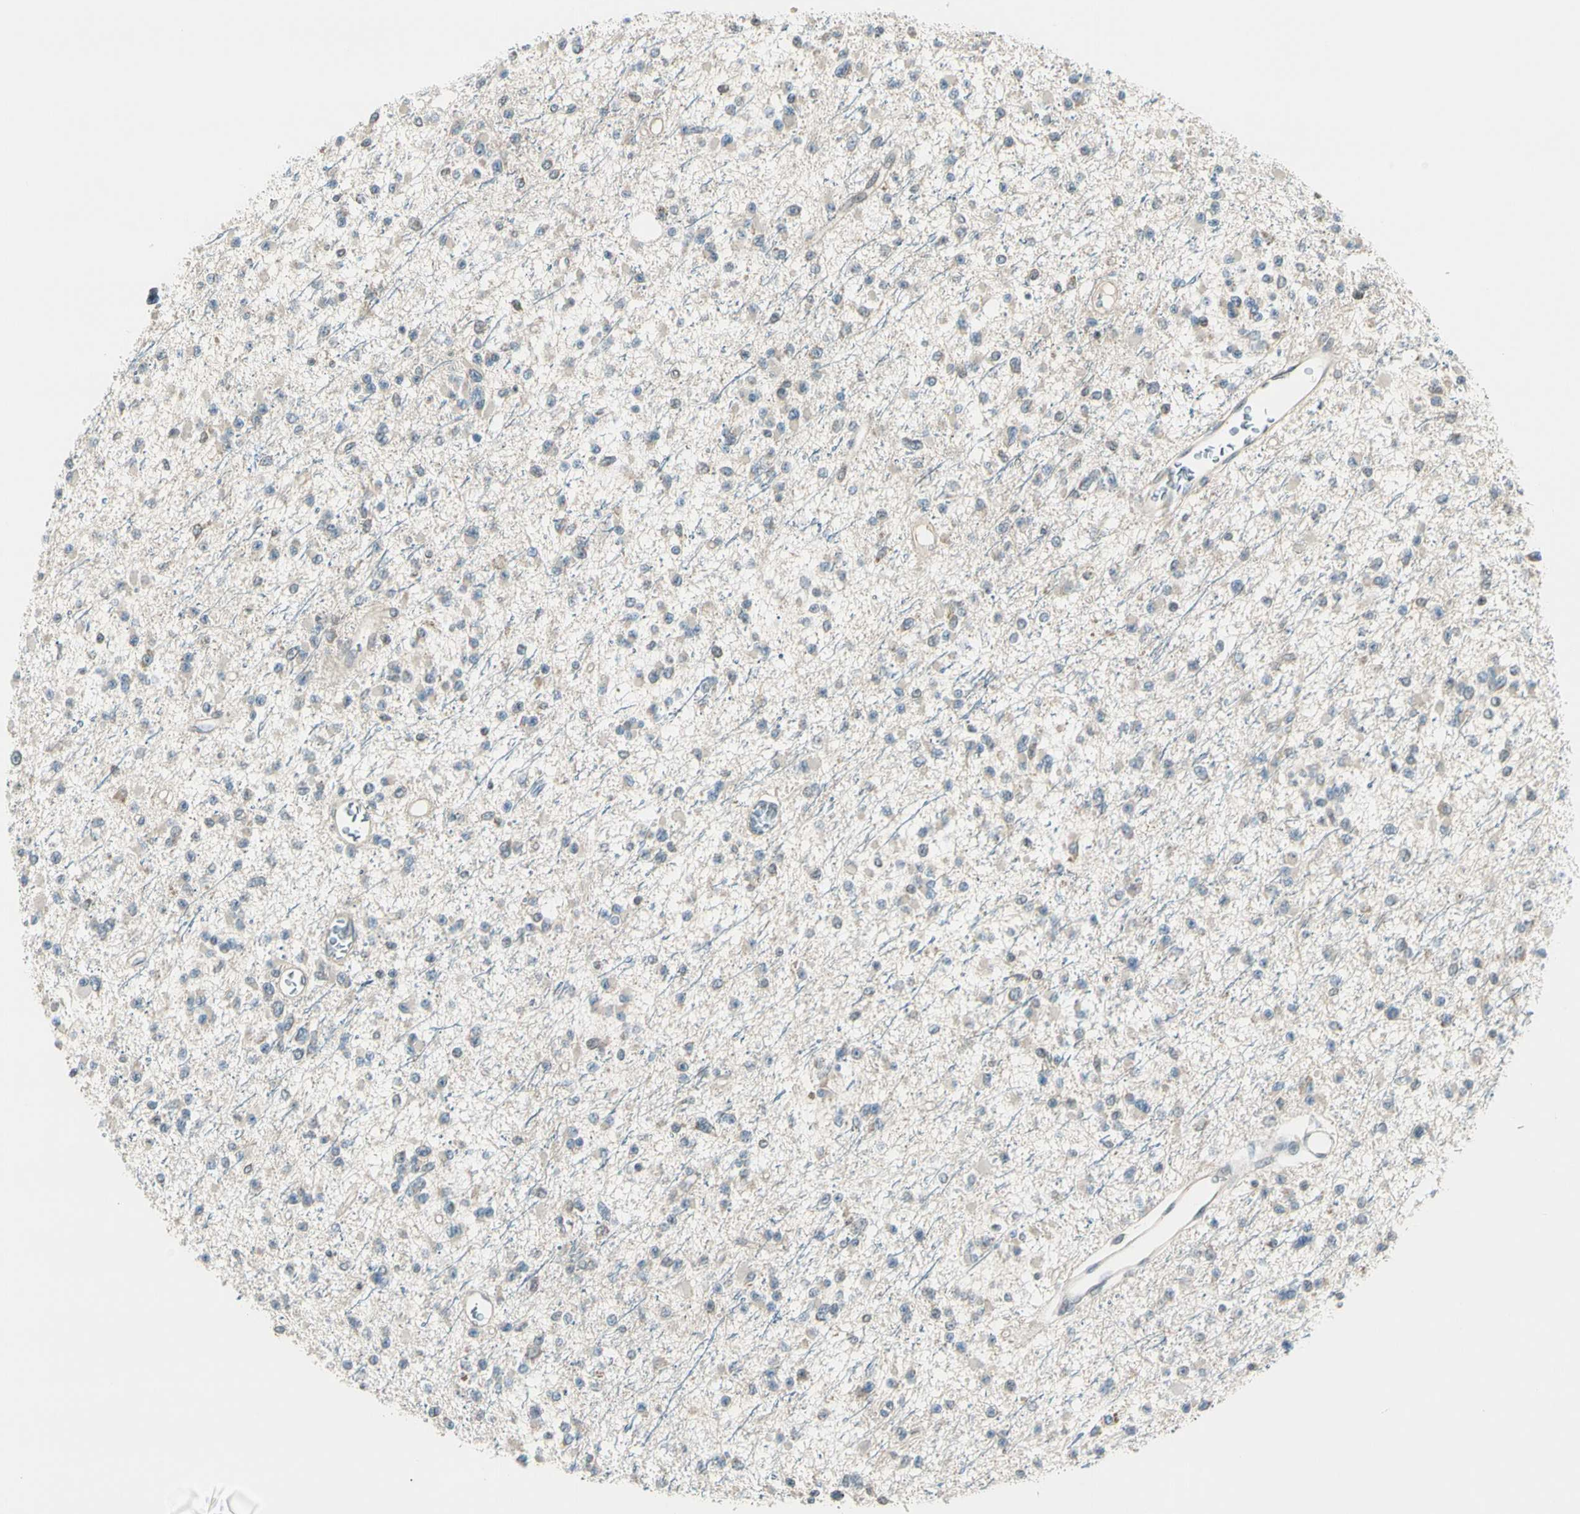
{"staining": {"intensity": "weak", "quantity": "<25%", "location": "cytoplasmic/membranous"}, "tissue": "glioma", "cell_type": "Tumor cells", "image_type": "cancer", "snomed": [{"axis": "morphology", "description": "Glioma, malignant, Low grade"}, {"axis": "topography", "description": "Brain"}], "caption": "Tumor cells show no significant positivity in low-grade glioma (malignant).", "gene": "SVBP", "patient": {"sex": "female", "age": 22}}